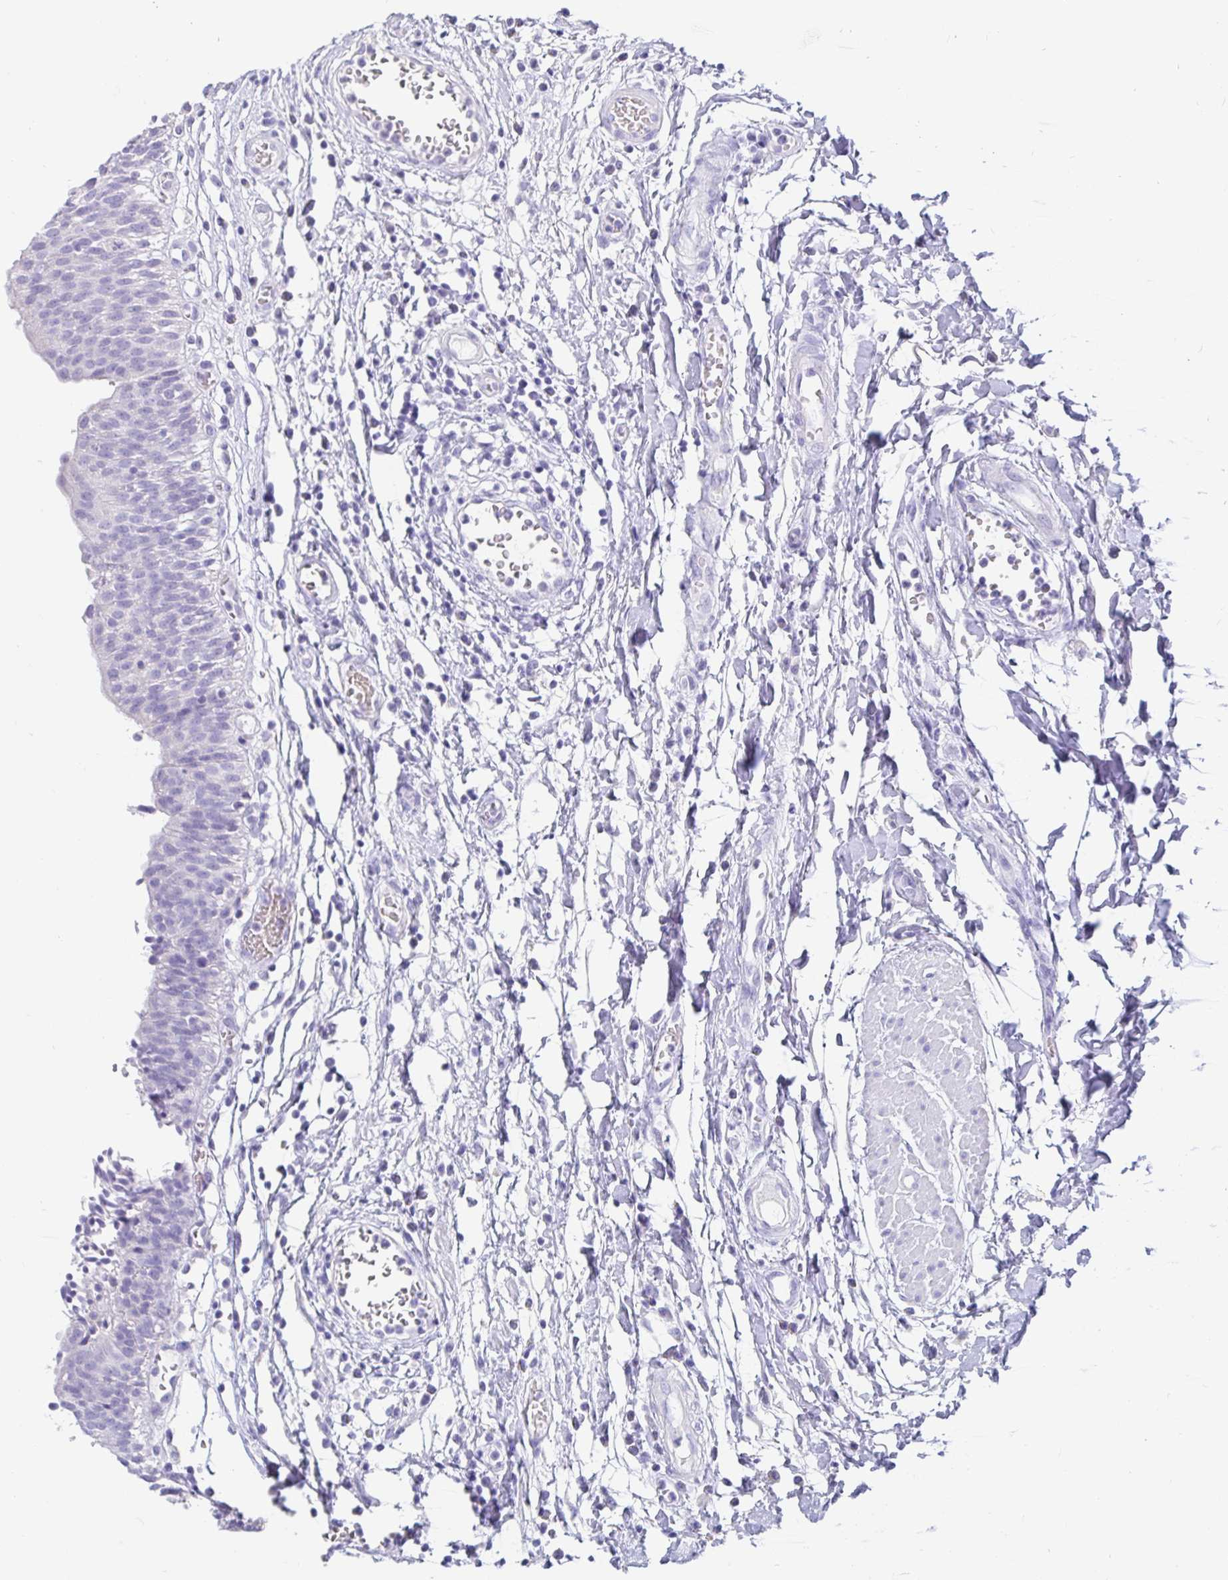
{"staining": {"intensity": "negative", "quantity": "none", "location": "none"}, "tissue": "urinary bladder", "cell_type": "Urothelial cells", "image_type": "normal", "snomed": [{"axis": "morphology", "description": "Normal tissue, NOS"}, {"axis": "topography", "description": "Urinary bladder"}], "caption": "Immunohistochemical staining of unremarkable urinary bladder exhibits no significant expression in urothelial cells.", "gene": "ZPBP2", "patient": {"sex": "male", "age": 64}}